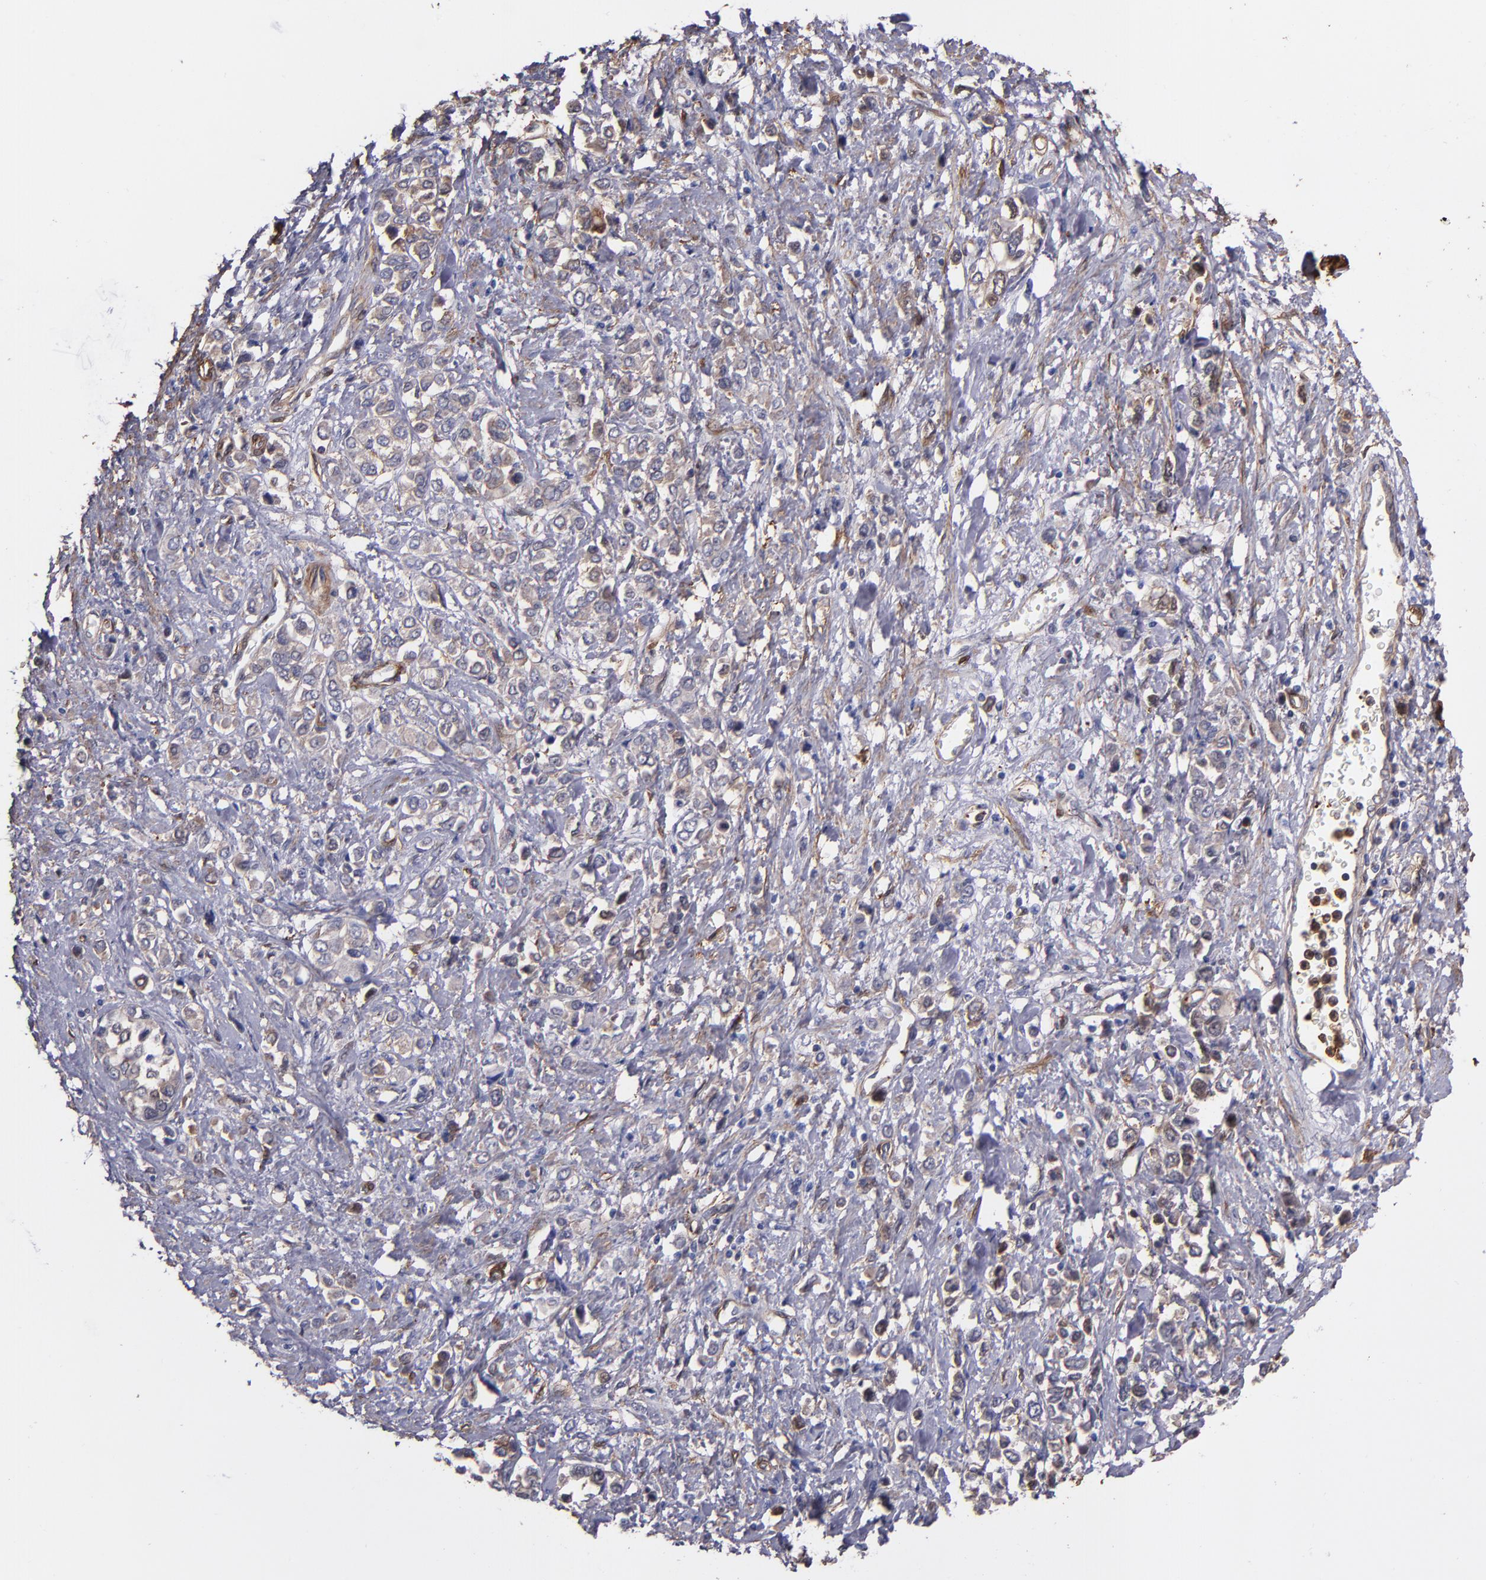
{"staining": {"intensity": "weak", "quantity": "25%-75%", "location": "cytoplasmic/membranous"}, "tissue": "stomach cancer", "cell_type": "Tumor cells", "image_type": "cancer", "snomed": [{"axis": "morphology", "description": "Adenocarcinoma, NOS"}, {"axis": "topography", "description": "Stomach, upper"}], "caption": "A micrograph of stomach cancer stained for a protein exhibits weak cytoplasmic/membranous brown staining in tumor cells.", "gene": "VCL", "patient": {"sex": "male", "age": 76}}